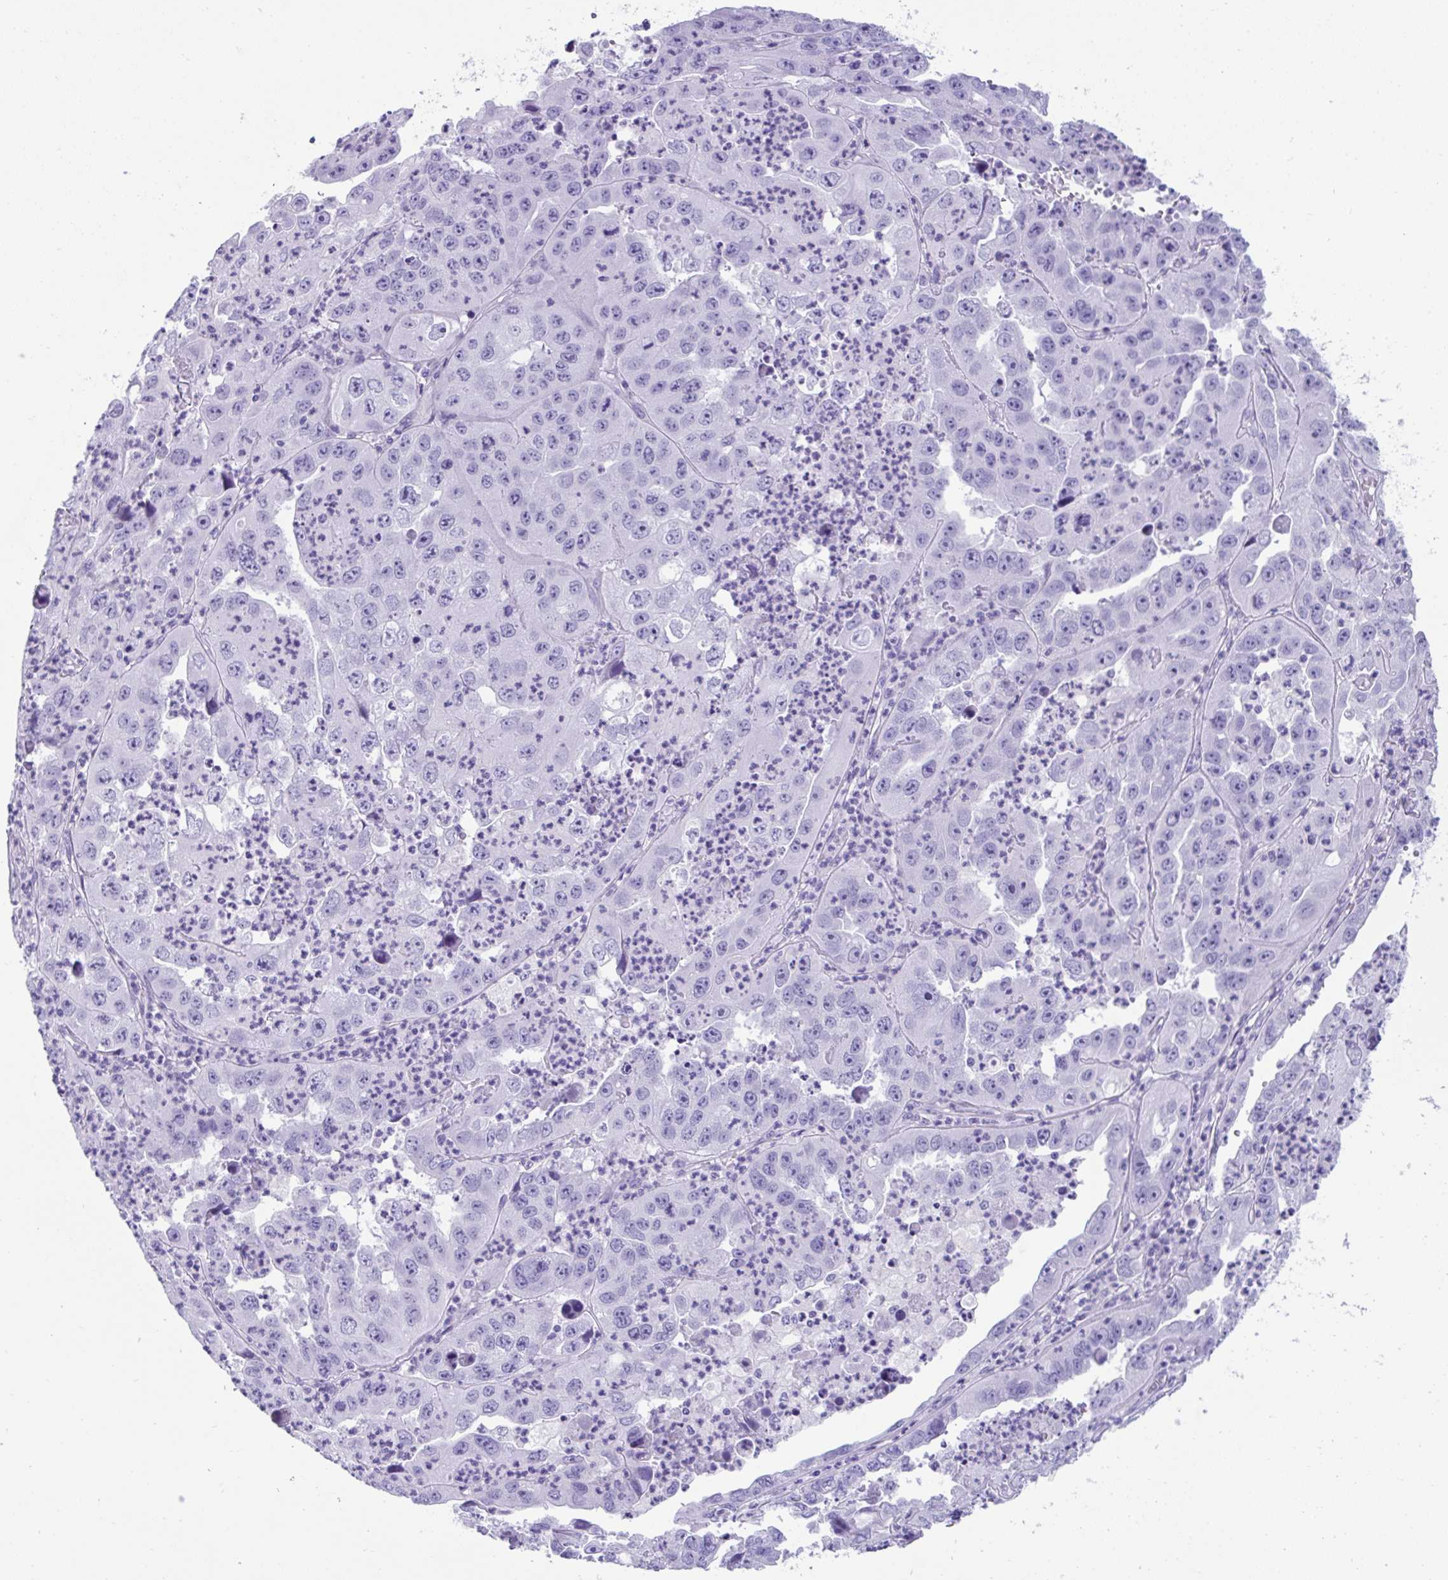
{"staining": {"intensity": "negative", "quantity": "none", "location": "none"}, "tissue": "endometrial cancer", "cell_type": "Tumor cells", "image_type": "cancer", "snomed": [{"axis": "morphology", "description": "Adenocarcinoma, NOS"}, {"axis": "topography", "description": "Uterus"}], "caption": "Histopathology image shows no protein expression in tumor cells of endometrial cancer tissue.", "gene": "PSCA", "patient": {"sex": "female", "age": 62}}